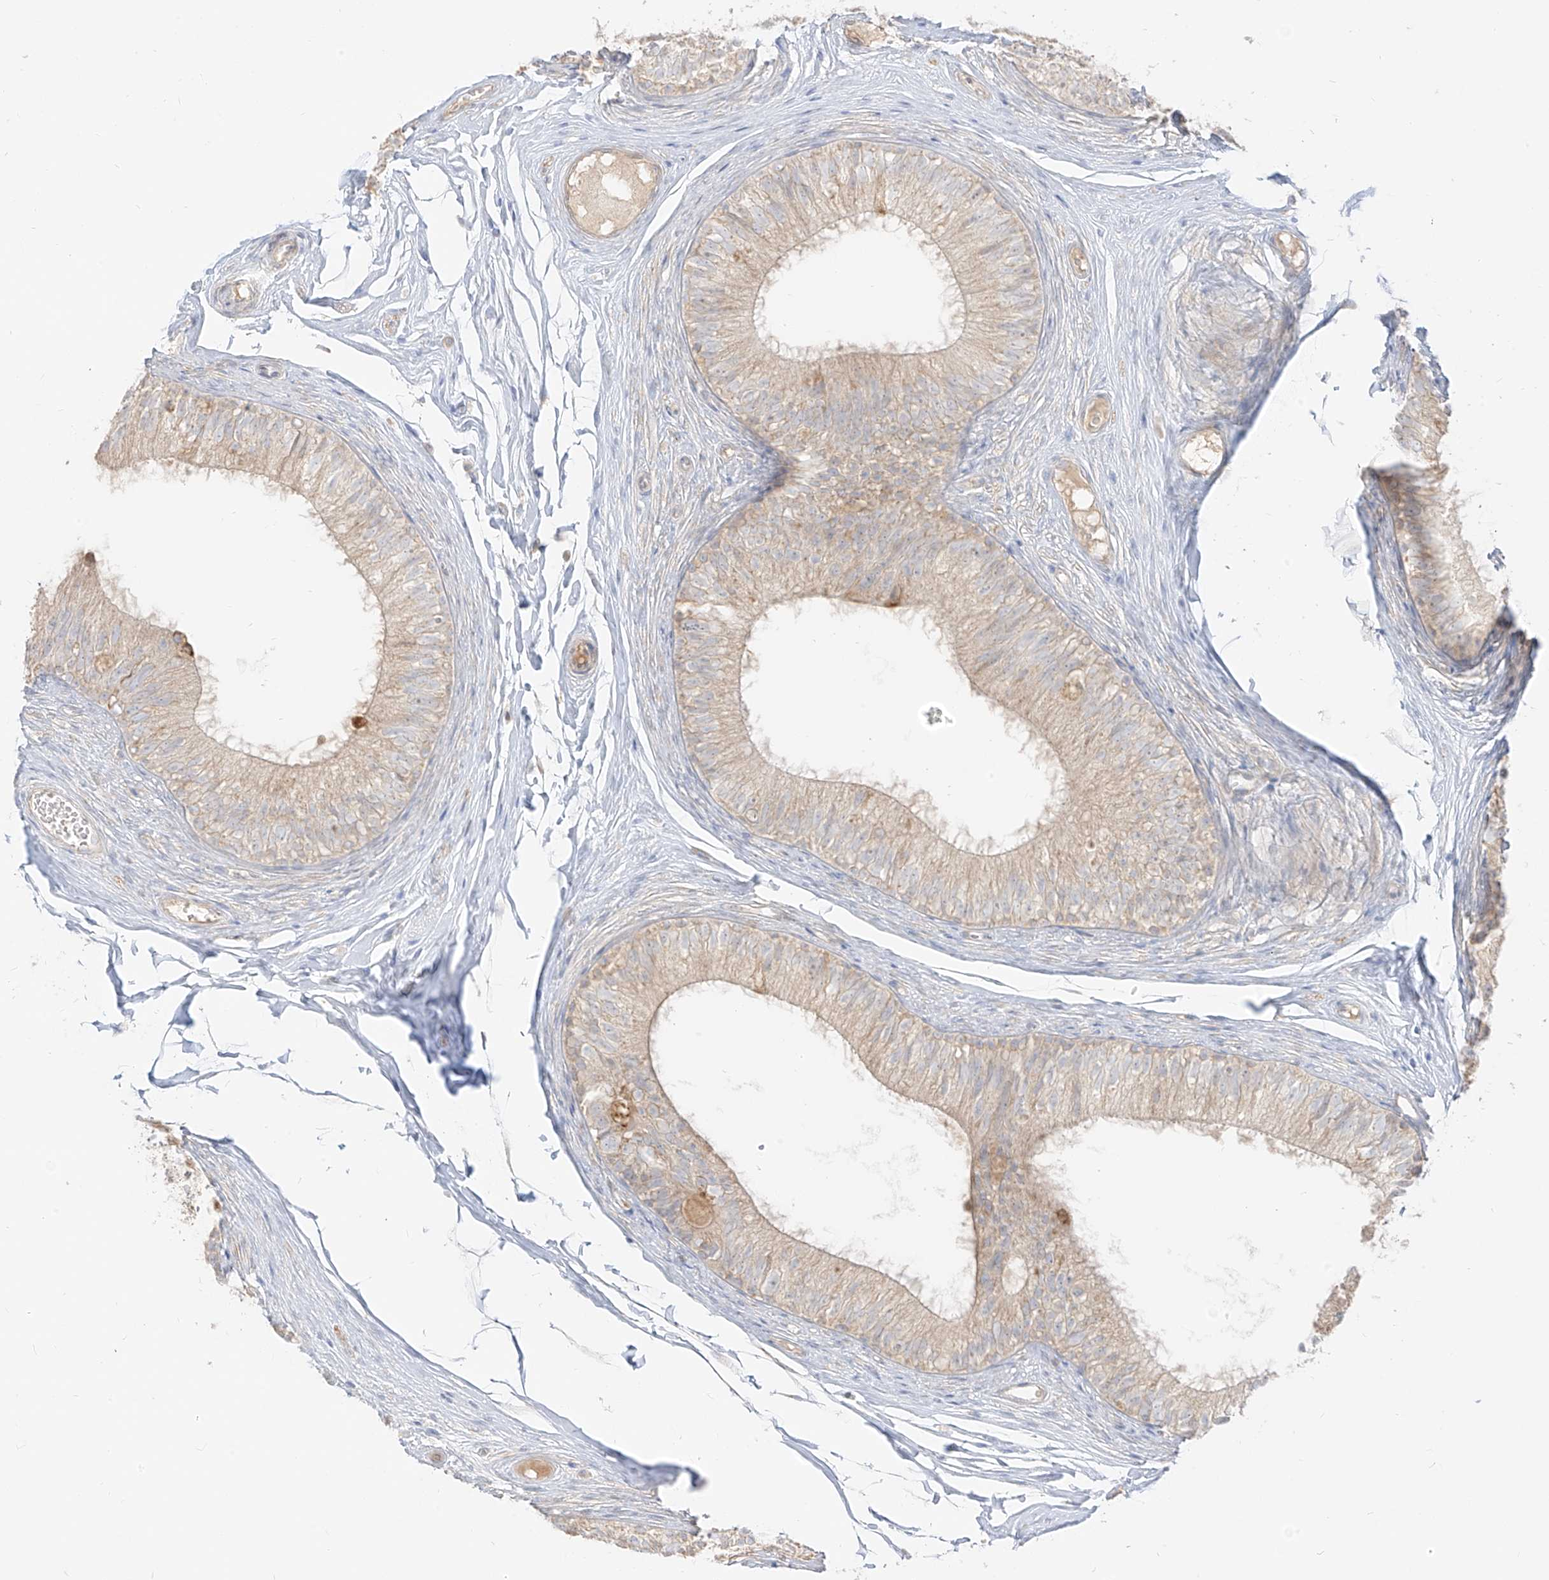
{"staining": {"intensity": "weak", "quantity": "<25%", "location": "cytoplasmic/membranous"}, "tissue": "epididymis", "cell_type": "Glandular cells", "image_type": "normal", "snomed": [{"axis": "morphology", "description": "Normal tissue, NOS"}, {"axis": "morphology", "description": "Seminoma in situ"}, {"axis": "topography", "description": "Testis"}, {"axis": "topography", "description": "Epididymis"}], "caption": "The micrograph shows no significant expression in glandular cells of epididymis.", "gene": "ZIM3", "patient": {"sex": "male", "age": 28}}